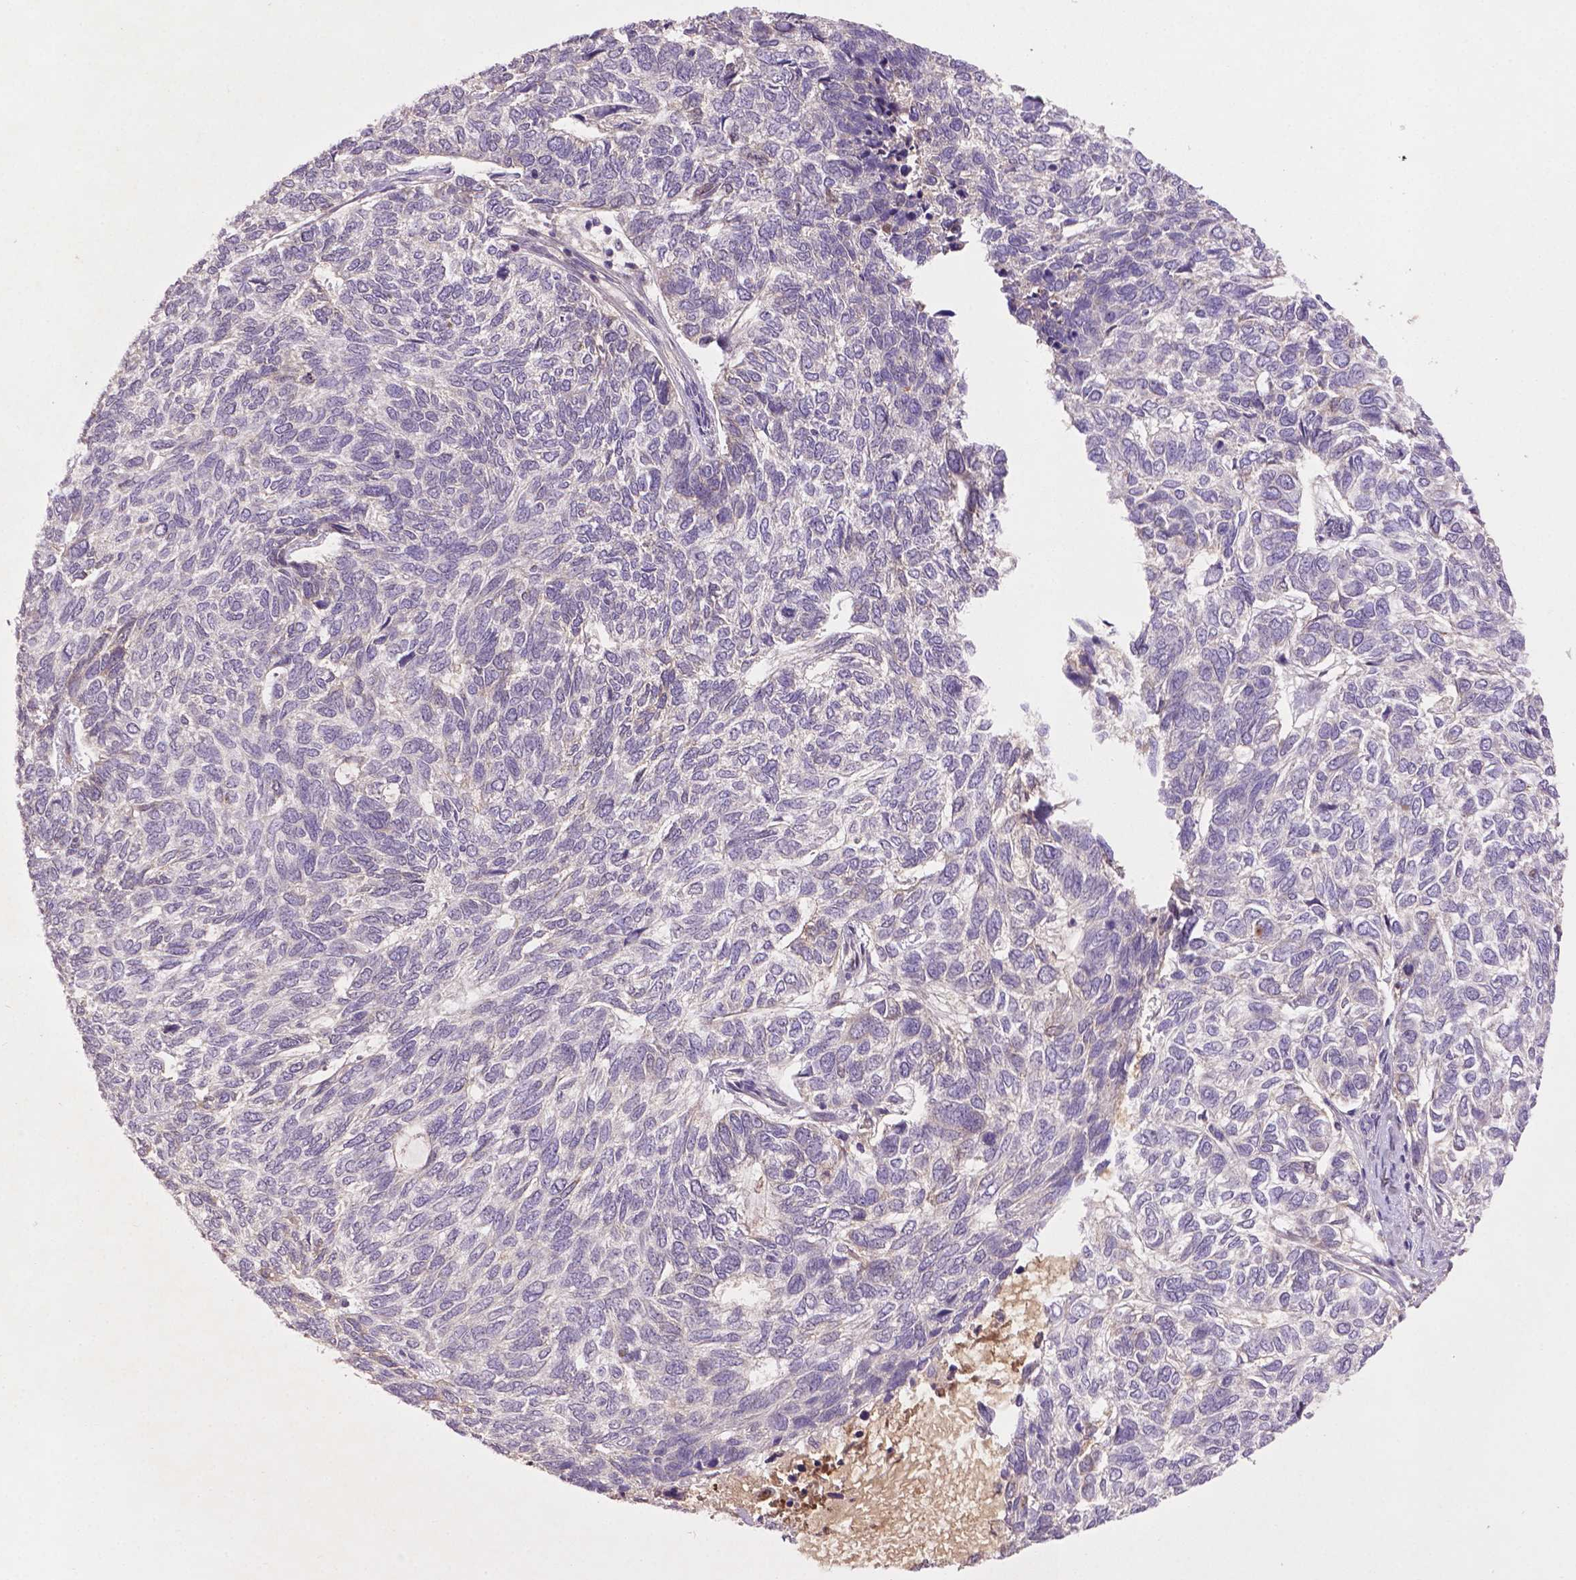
{"staining": {"intensity": "negative", "quantity": "none", "location": "none"}, "tissue": "skin cancer", "cell_type": "Tumor cells", "image_type": "cancer", "snomed": [{"axis": "morphology", "description": "Basal cell carcinoma"}, {"axis": "topography", "description": "Skin"}], "caption": "Image shows no protein positivity in tumor cells of skin cancer tissue.", "gene": "SOX17", "patient": {"sex": "female", "age": 65}}